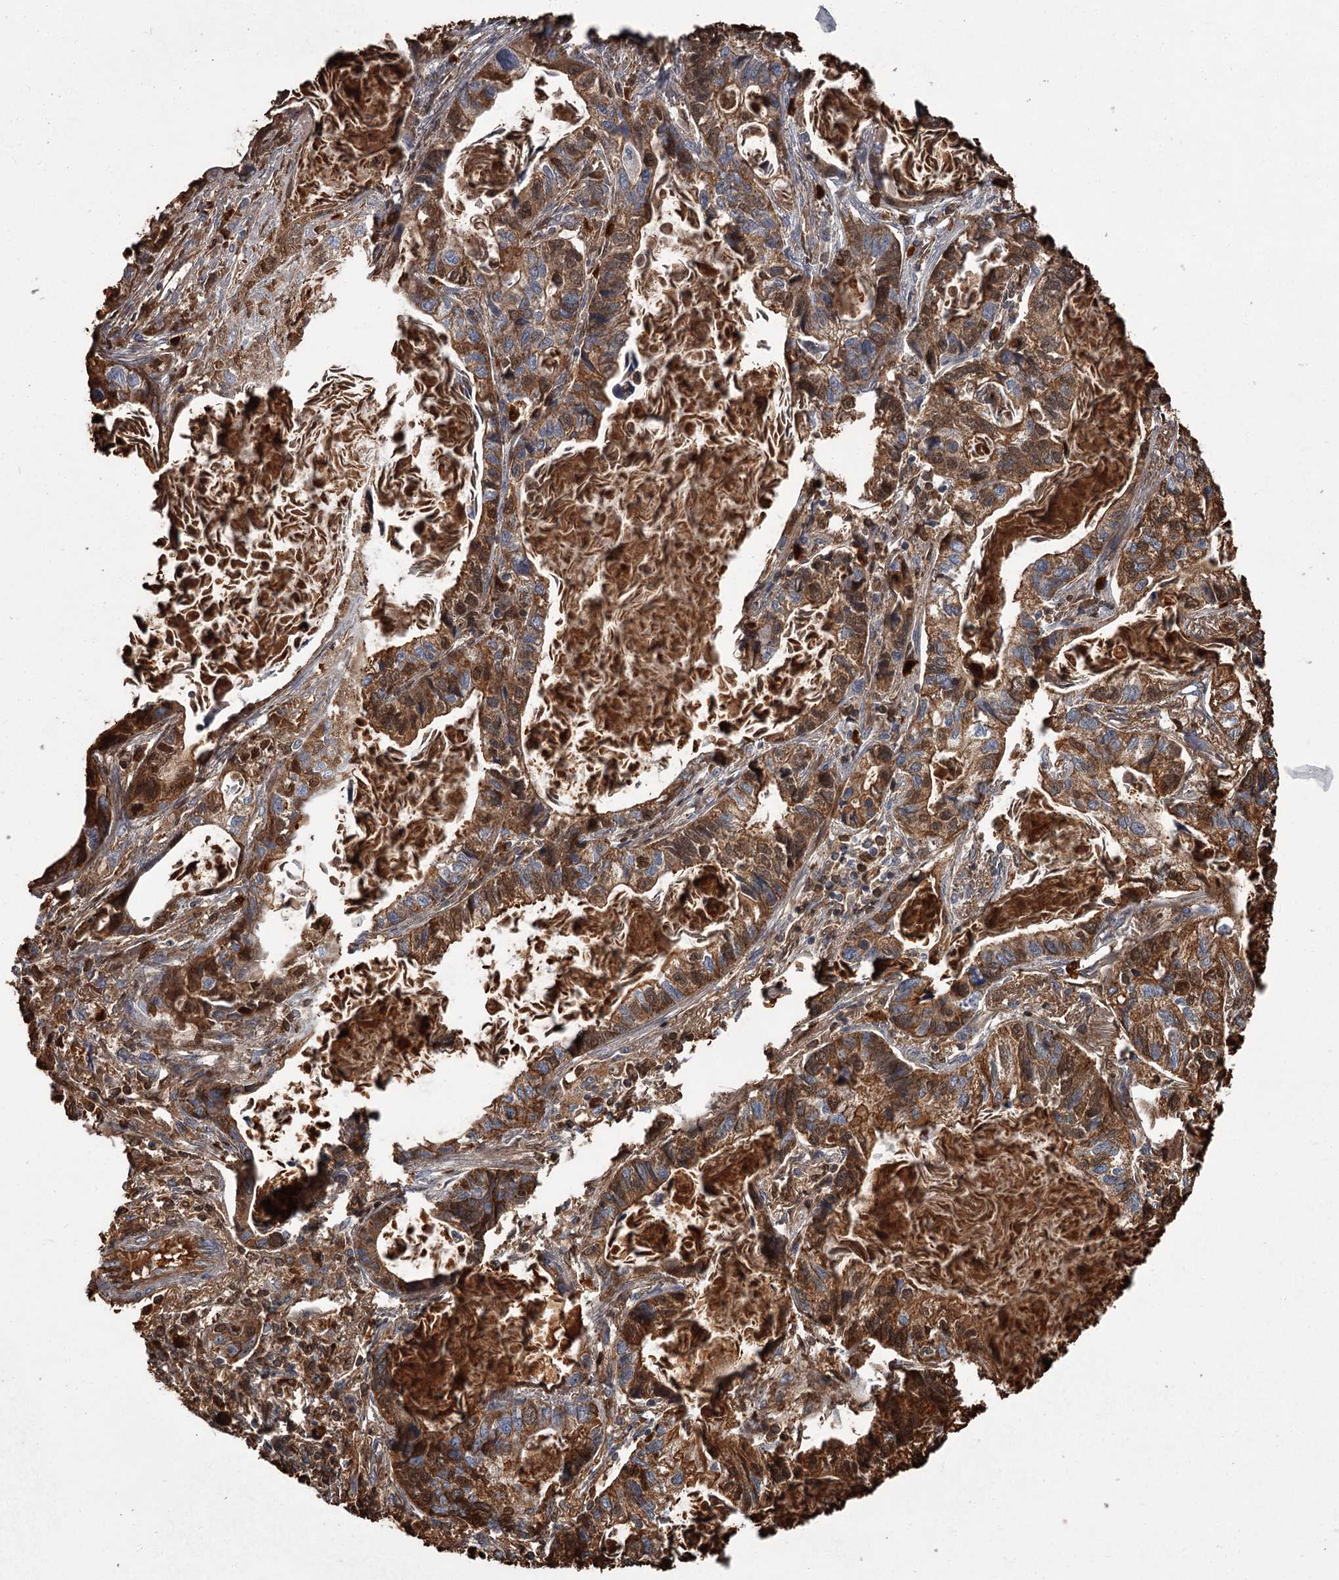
{"staining": {"intensity": "strong", "quantity": ">75%", "location": "cytoplasmic/membranous"}, "tissue": "lung cancer", "cell_type": "Tumor cells", "image_type": "cancer", "snomed": [{"axis": "morphology", "description": "Adenocarcinoma, NOS"}, {"axis": "topography", "description": "Lung"}], "caption": "Lung cancer (adenocarcinoma) stained for a protein (brown) displays strong cytoplasmic/membranous positive positivity in approximately >75% of tumor cells.", "gene": "THAP9", "patient": {"sex": "male", "age": 67}}